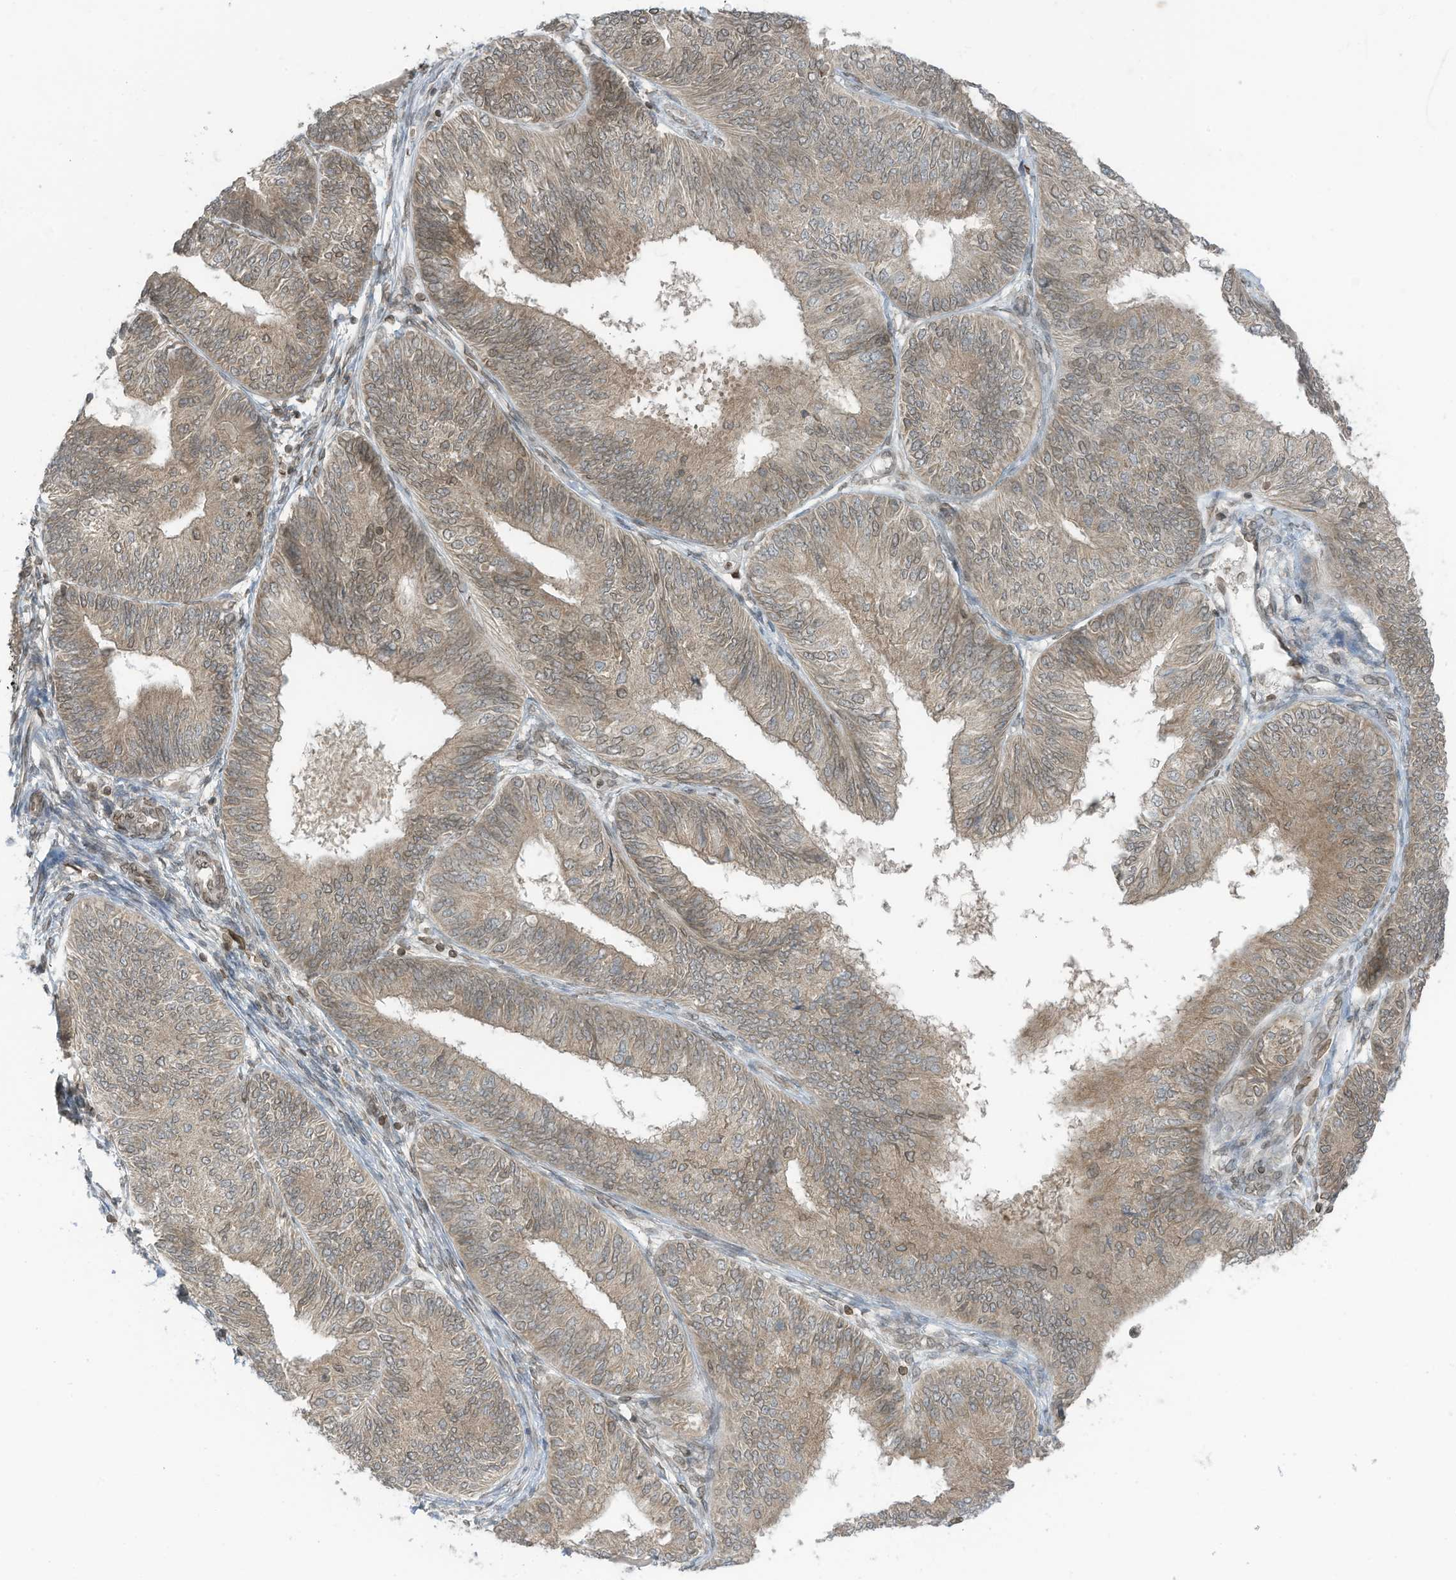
{"staining": {"intensity": "weak", "quantity": "25%-75%", "location": "cytoplasmic/membranous,nuclear"}, "tissue": "endometrial cancer", "cell_type": "Tumor cells", "image_type": "cancer", "snomed": [{"axis": "morphology", "description": "Adenocarcinoma, NOS"}, {"axis": "topography", "description": "Endometrium"}], "caption": "Endometrial cancer (adenocarcinoma) tissue displays weak cytoplasmic/membranous and nuclear positivity in approximately 25%-75% of tumor cells, visualized by immunohistochemistry.", "gene": "RABL3", "patient": {"sex": "female", "age": 58}}